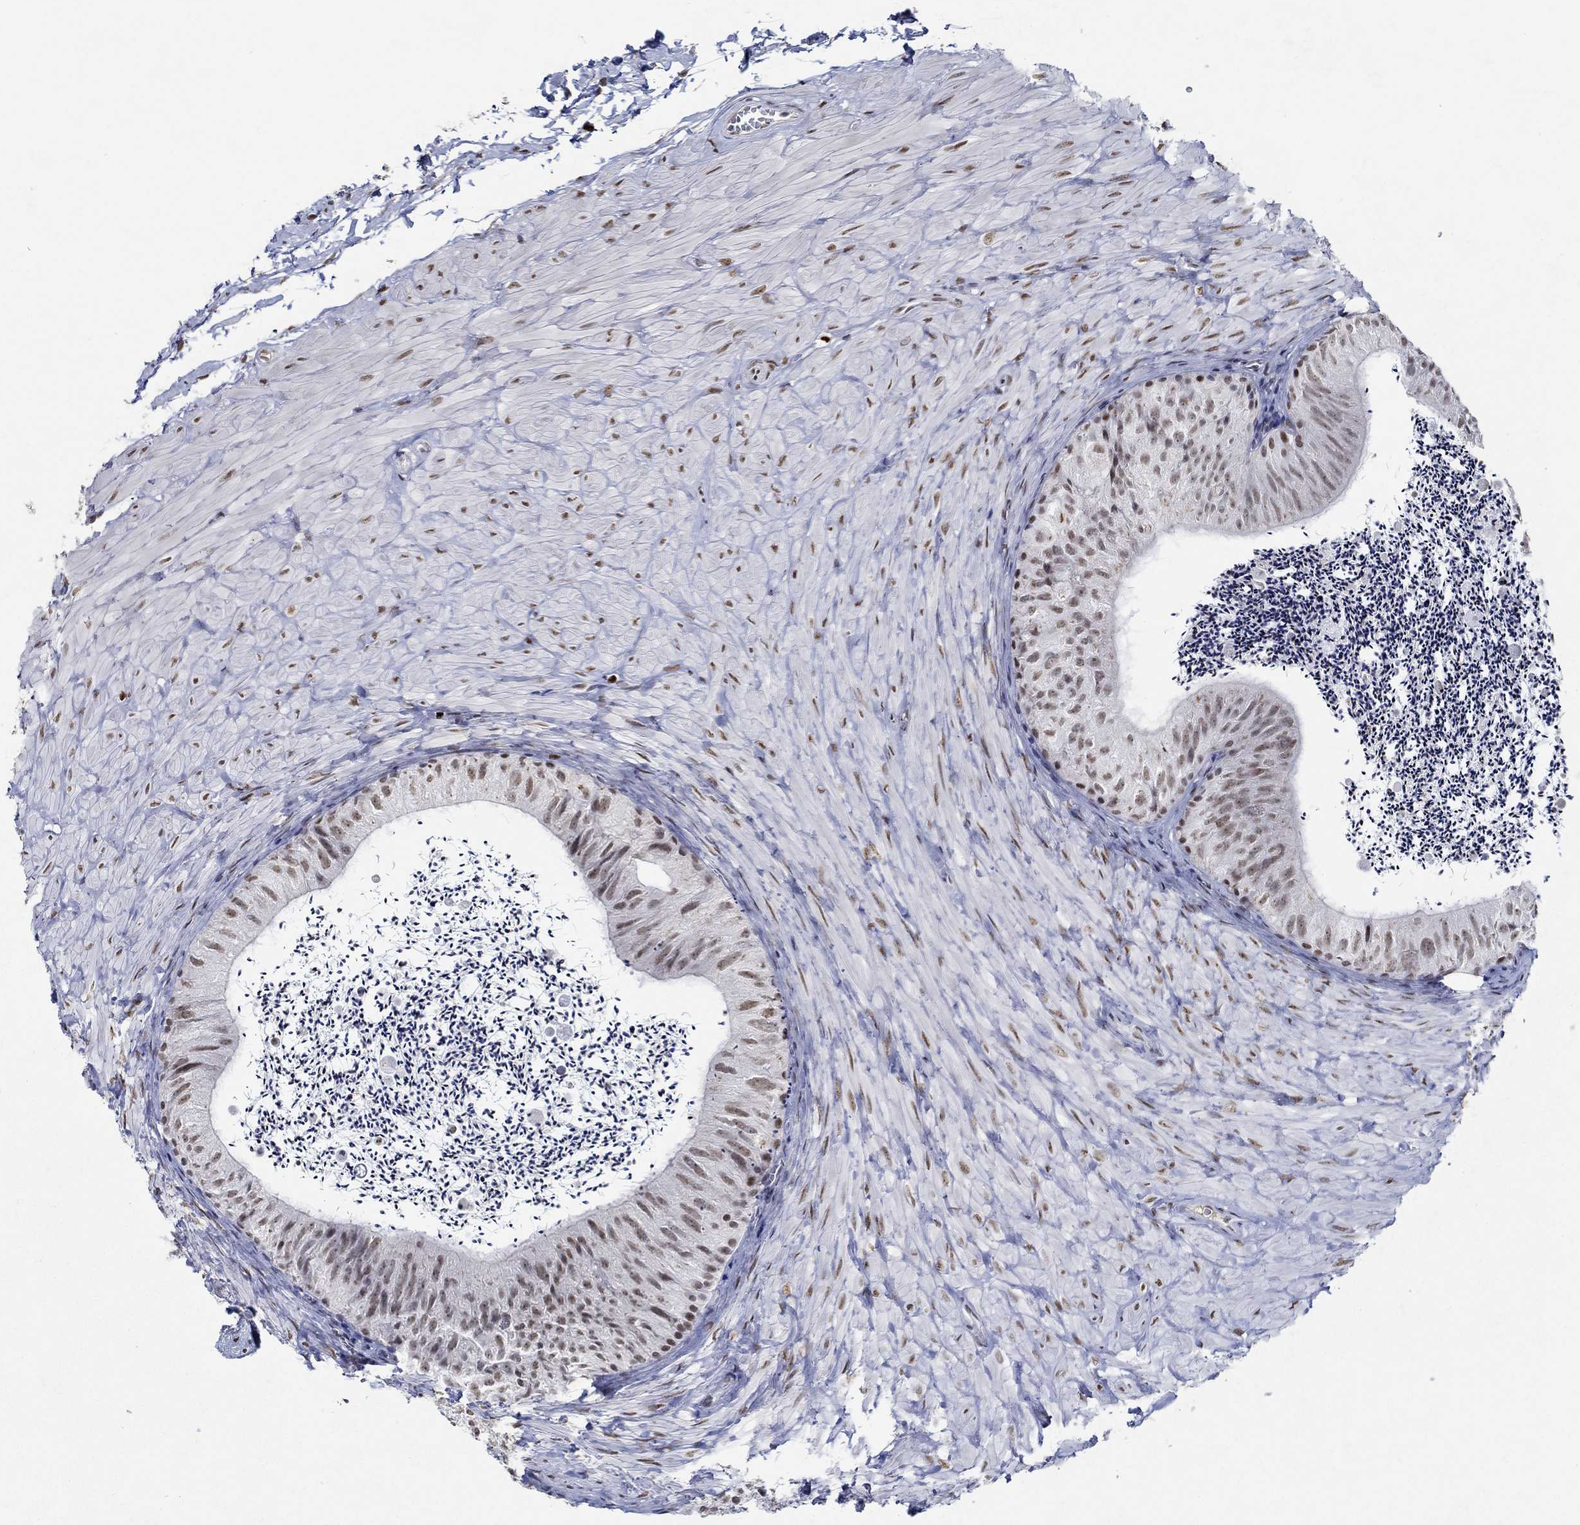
{"staining": {"intensity": "moderate", "quantity": "25%-75%", "location": "nuclear"}, "tissue": "epididymis", "cell_type": "Glandular cells", "image_type": "normal", "snomed": [{"axis": "morphology", "description": "Normal tissue, NOS"}, {"axis": "topography", "description": "Epididymis"}], "caption": "Immunohistochemical staining of unremarkable human epididymis displays 25%-75% levels of moderate nuclear protein expression in about 25%-75% of glandular cells.", "gene": "GATA2", "patient": {"sex": "male", "age": 32}}